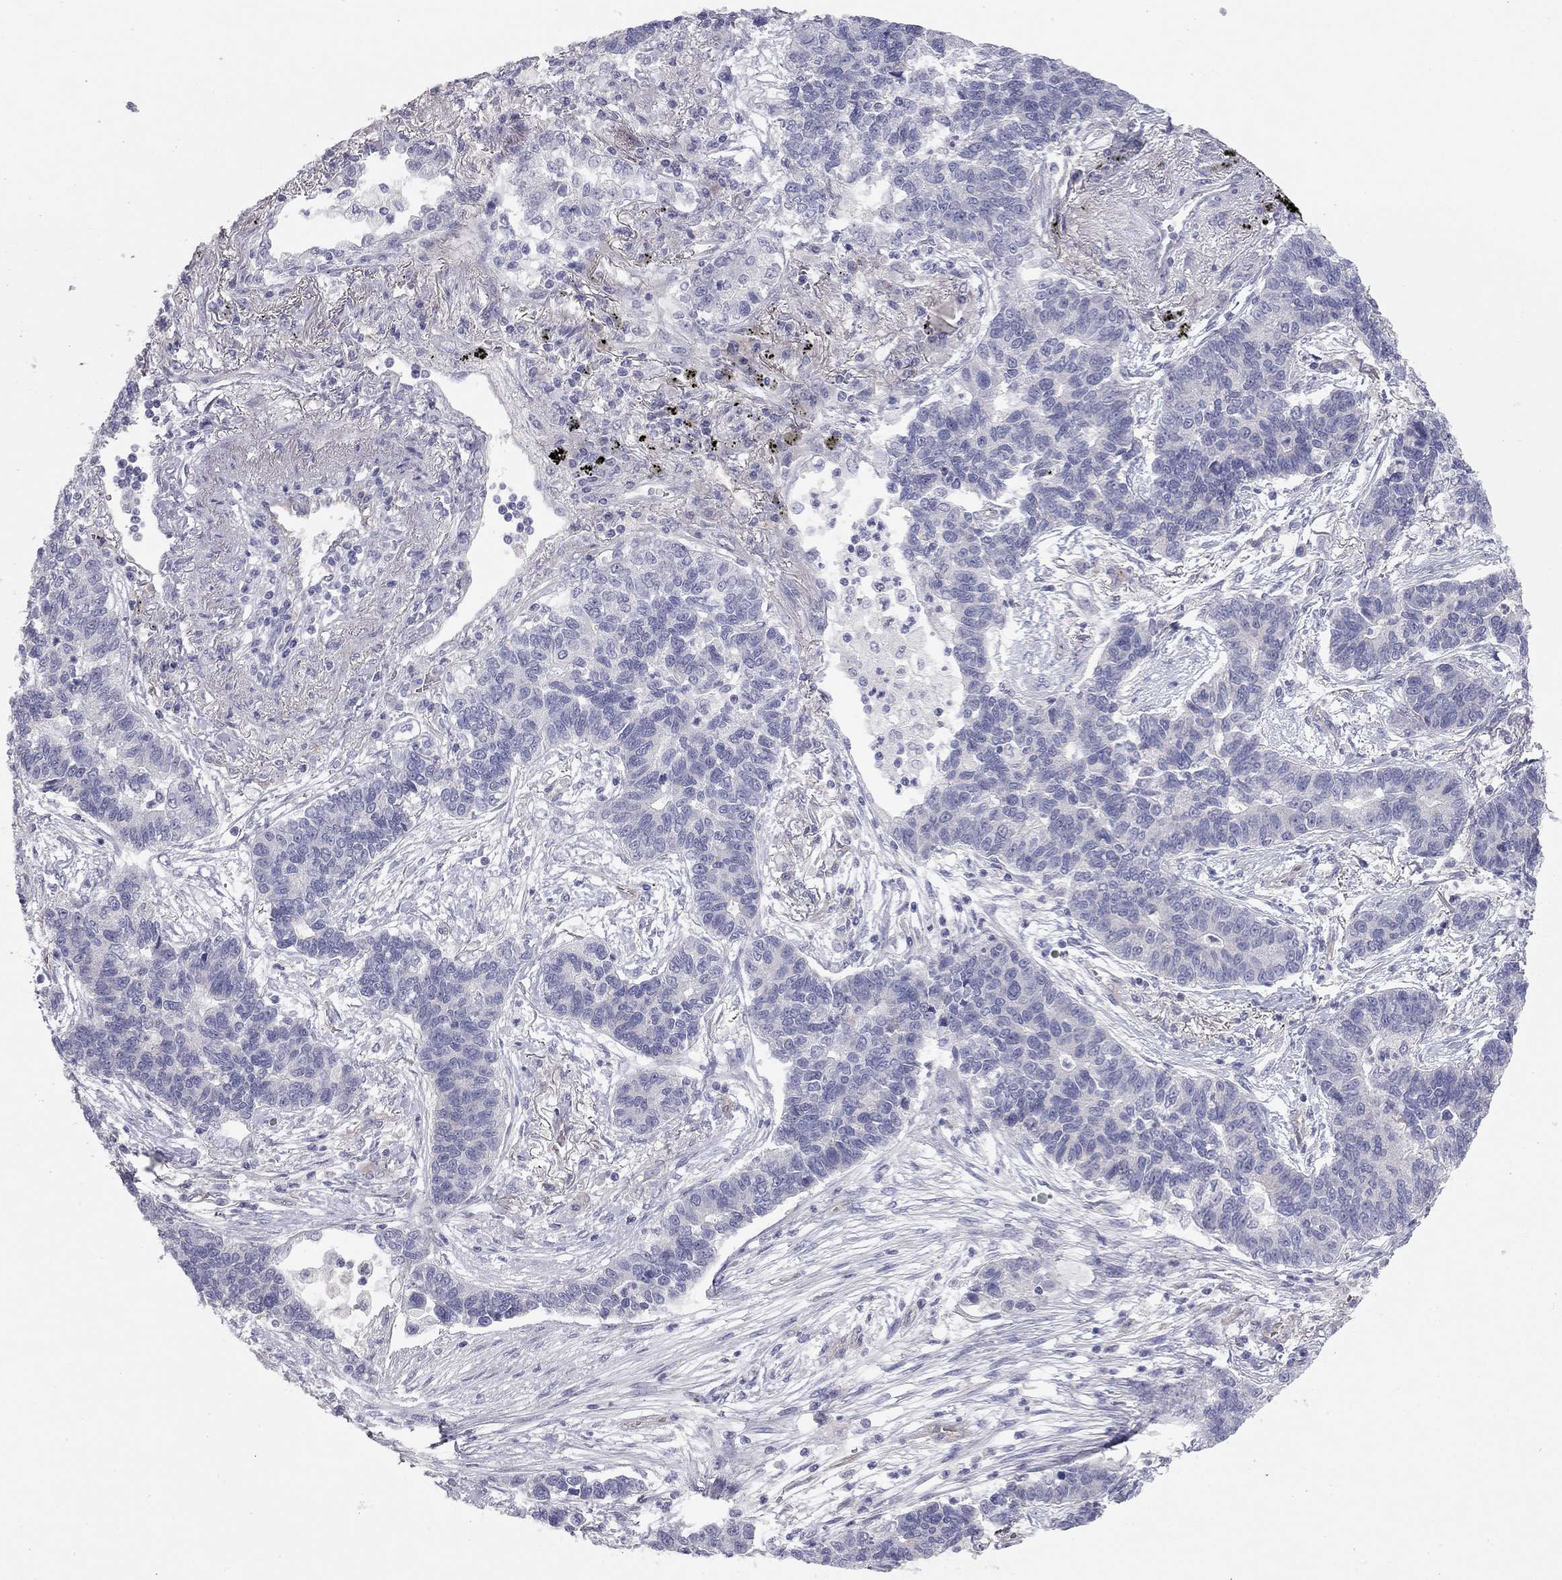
{"staining": {"intensity": "negative", "quantity": "none", "location": "none"}, "tissue": "lung cancer", "cell_type": "Tumor cells", "image_type": "cancer", "snomed": [{"axis": "morphology", "description": "Adenocarcinoma, NOS"}, {"axis": "topography", "description": "Lung"}], "caption": "This micrograph is of adenocarcinoma (lung) stained with IHC to label a protein in brown with the nuclei are counter-stained blue. There is no positivity in tumor cells.", "gene": "GPRC5B", "patient": {"sex": "female", "age": 57}}